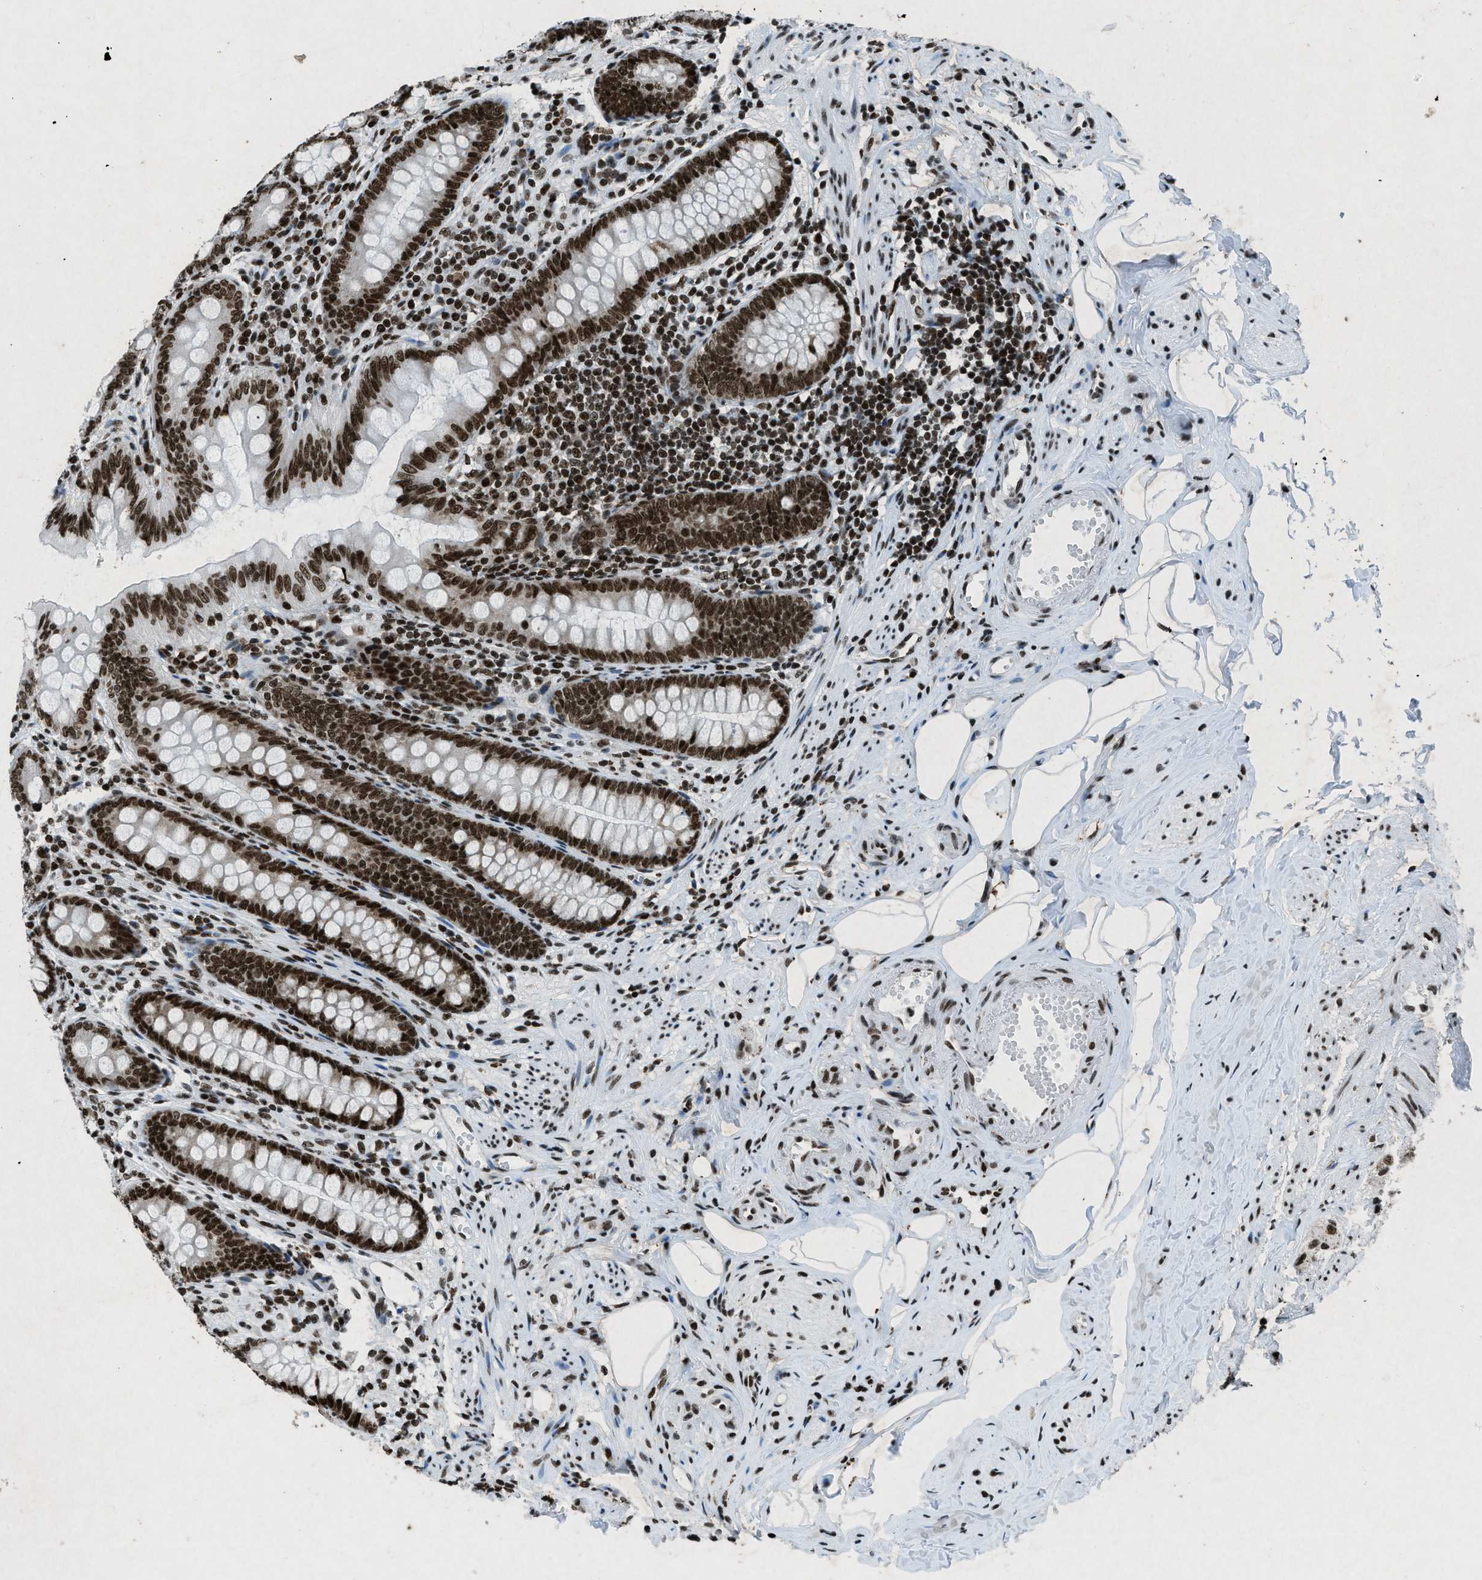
{"staining": {"intensity": "strong", "quantity": ">75%", "location": "nuclear"}, "tissue": "appendix", "cell_type": "Glandular cells", "image_type": "normal", "snomed": [{"axis": "morphology", "description": "Normal tissue, NOS"}, {"axis": "topography", "description": "Appendix"}], "caption": "Immunohistochemistry (IHC) image of benign appendix stained for a protein (brown), which reveals high levels of strong nuclear staining in about >75% of glandular cells.", "gene": "NXF1", "patient": {"sex": "female", "age": 77}}